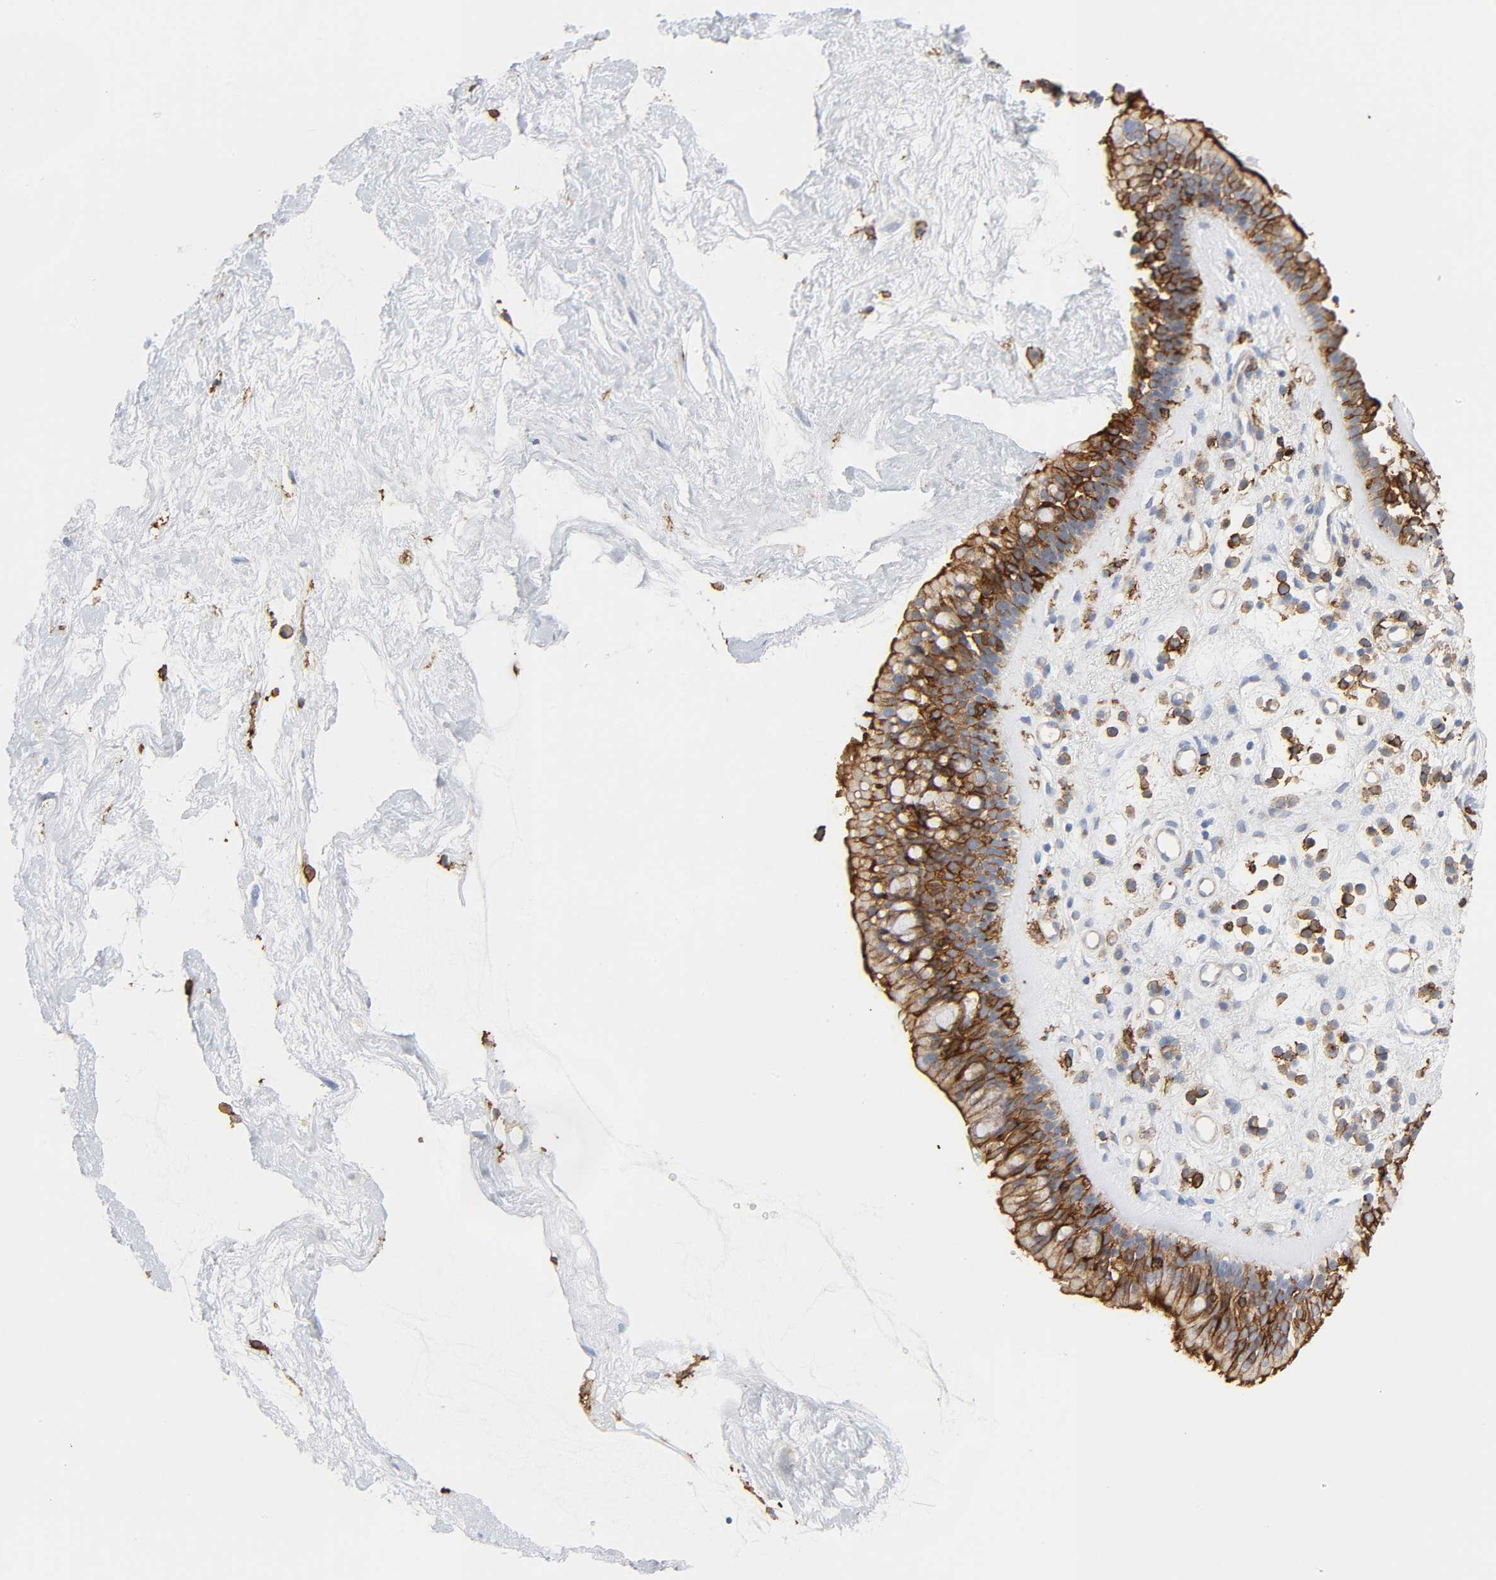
{"staining": {"intensity": "moderate", "quantity": ">75%", "location": "cytoplasmic/membranous"}, "tissue": "nasopharynx", "cell_type": "Respiratory epithelial cells", "image_type": "normal", "snomed": [{"axis": "morphology", "description": "Normal tissue, NOS"}, {"axis": "morphology", "description": "Inflammation, NOS"}, {"axis": "topography", "description": "Nasopharynx"}], "caption": "This is an image of immunohistochemistry (IHC) staining of normal nasopharynx, which shows moderate expression in the cytoplasmic/membranous of respiratory epithelial cells.", "gene": "LYN", "patient": {"sex": "male", "age": 48}}